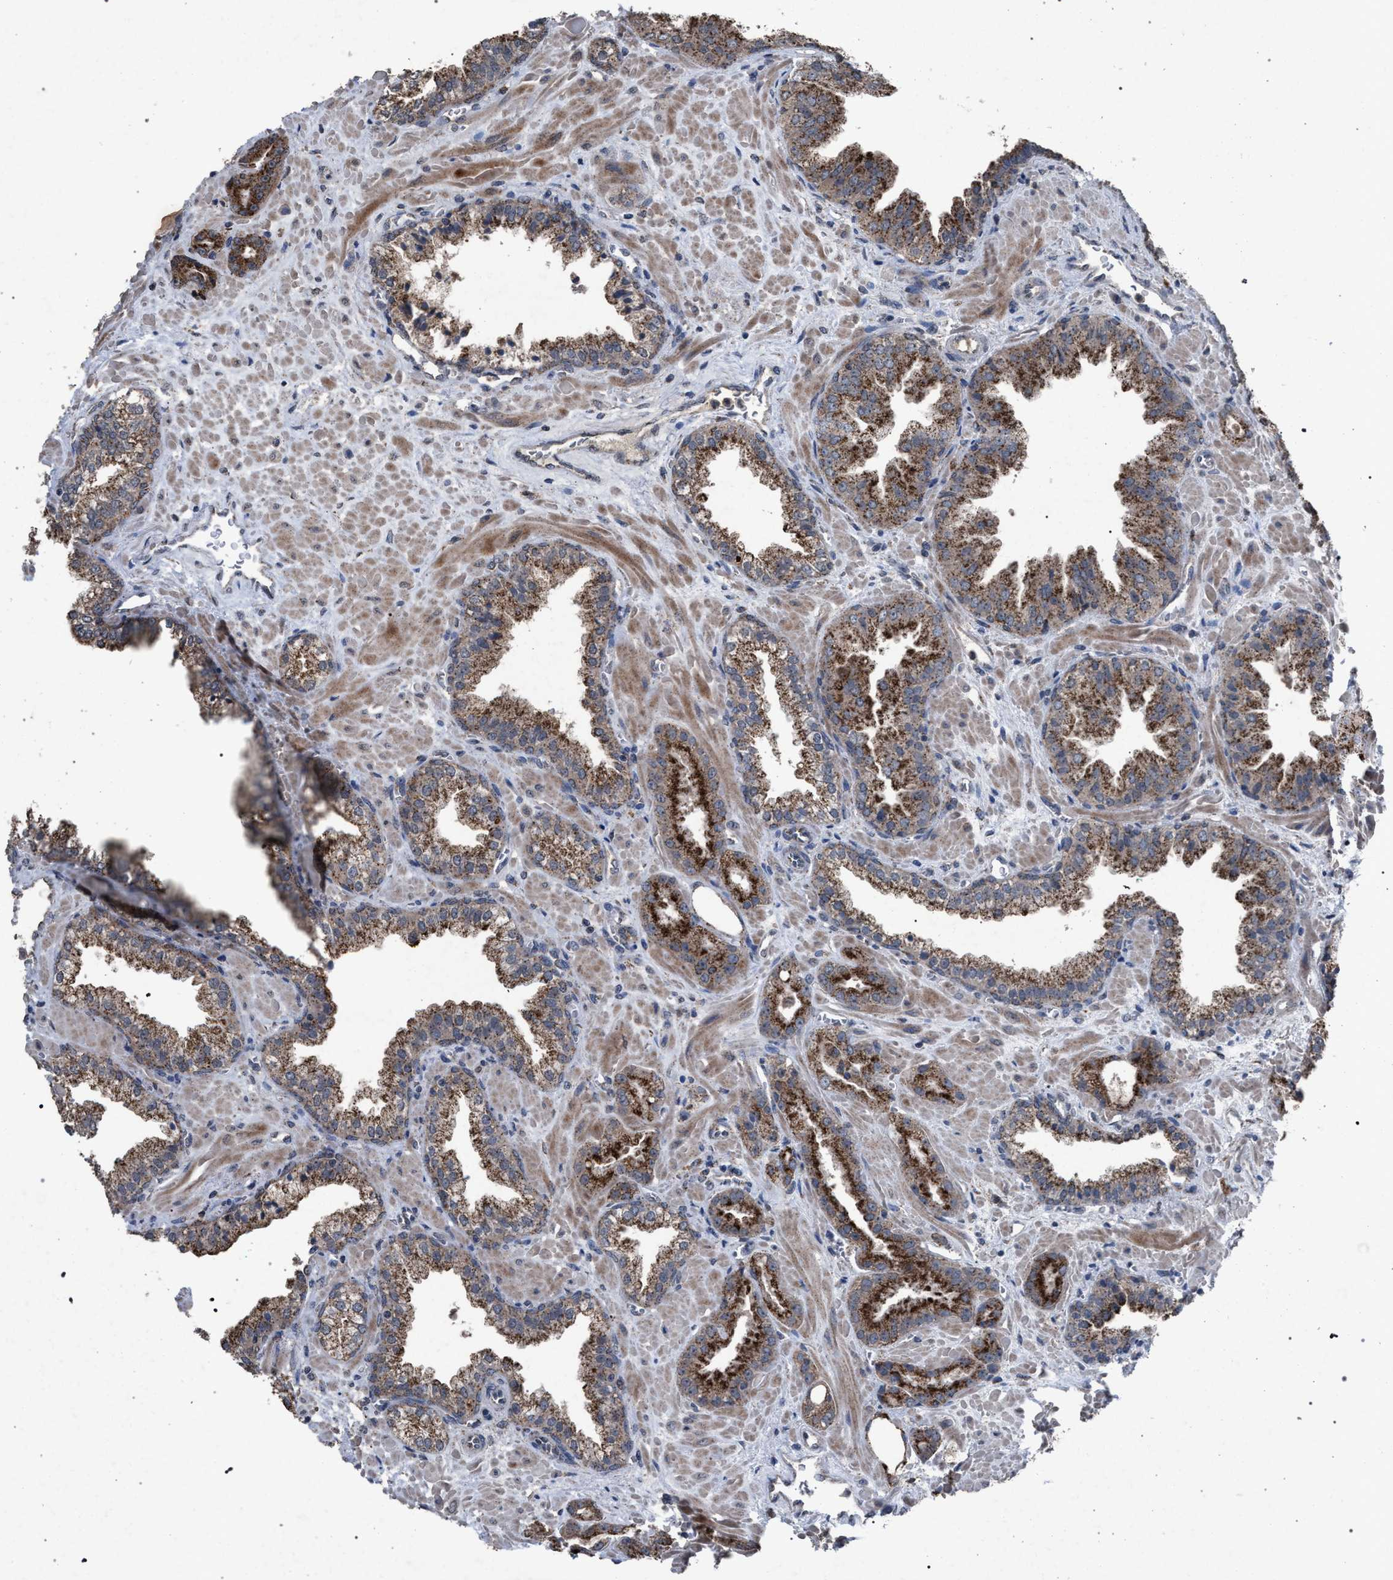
{"staining": {"intensity": "moderate", "quantity": ">75%", "location": "cytoplasmic/membranous"}, "tissue": "prostate cancer", "cell_type": "Tumor cells", "image_type": "cancer", "snomed": [{"axis": "morphology", "description": "Adenocarcinoma, Low grade"}, {"axis": "topography", "description": "Prostate"}], "caption": "Protein staining of prostate cancer (low-grade adenocarcinoma) tissue reveals moderate cytoplasmic/membranous positivity in approximately >75% of tumor cells. The staining was performed using DAB, with brown indicating positive protein expression. Nuclei are stained blue with hematoxylin.", "gene": "HSD17B4", "patient": {"sex": "male", "age": 71}}